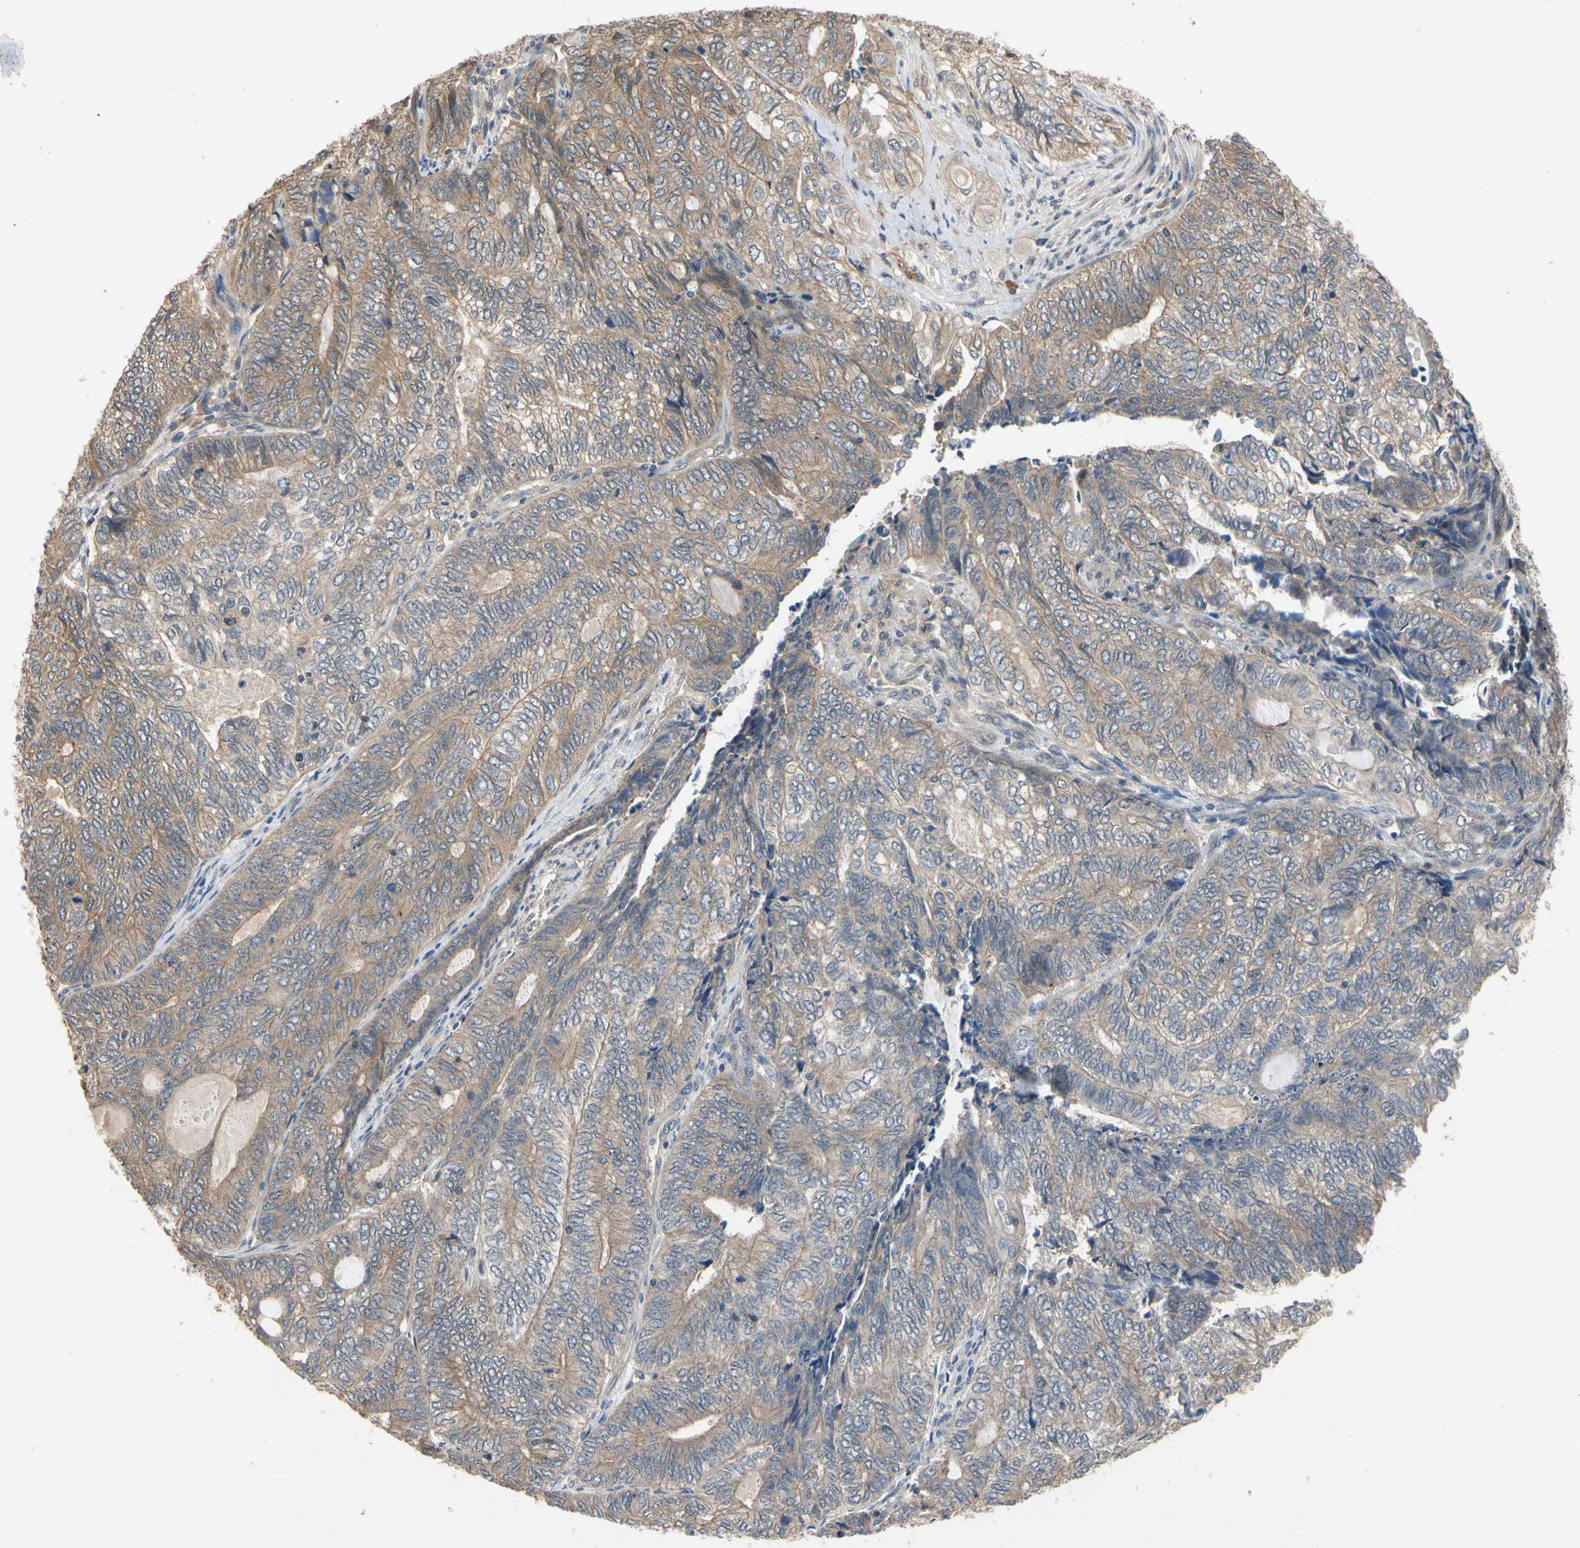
{"staining": {"intensity": "moderate", "quantity": ">75%", "location": "cytoplasmic/membranous"}, "tissue": "endometrial cancer", "cell_type": "Tumor cells", "image_type": "cancer", "snomed": [{"axis": "morphology", "description": "Adenocarcinoma, NOS"}, {"axis": "topography", "description": "Uterus"}, {"axis": "topography", "description": "Endometrium"}], "caption": "This is a histology image of IHC staining of adenocarcinoma (endometrial), which shows moderate expression in the cytoplasmic/membranous of tumor cells.", "gene": "DPP8", "patient": {"sex": "female", "age": 70}}